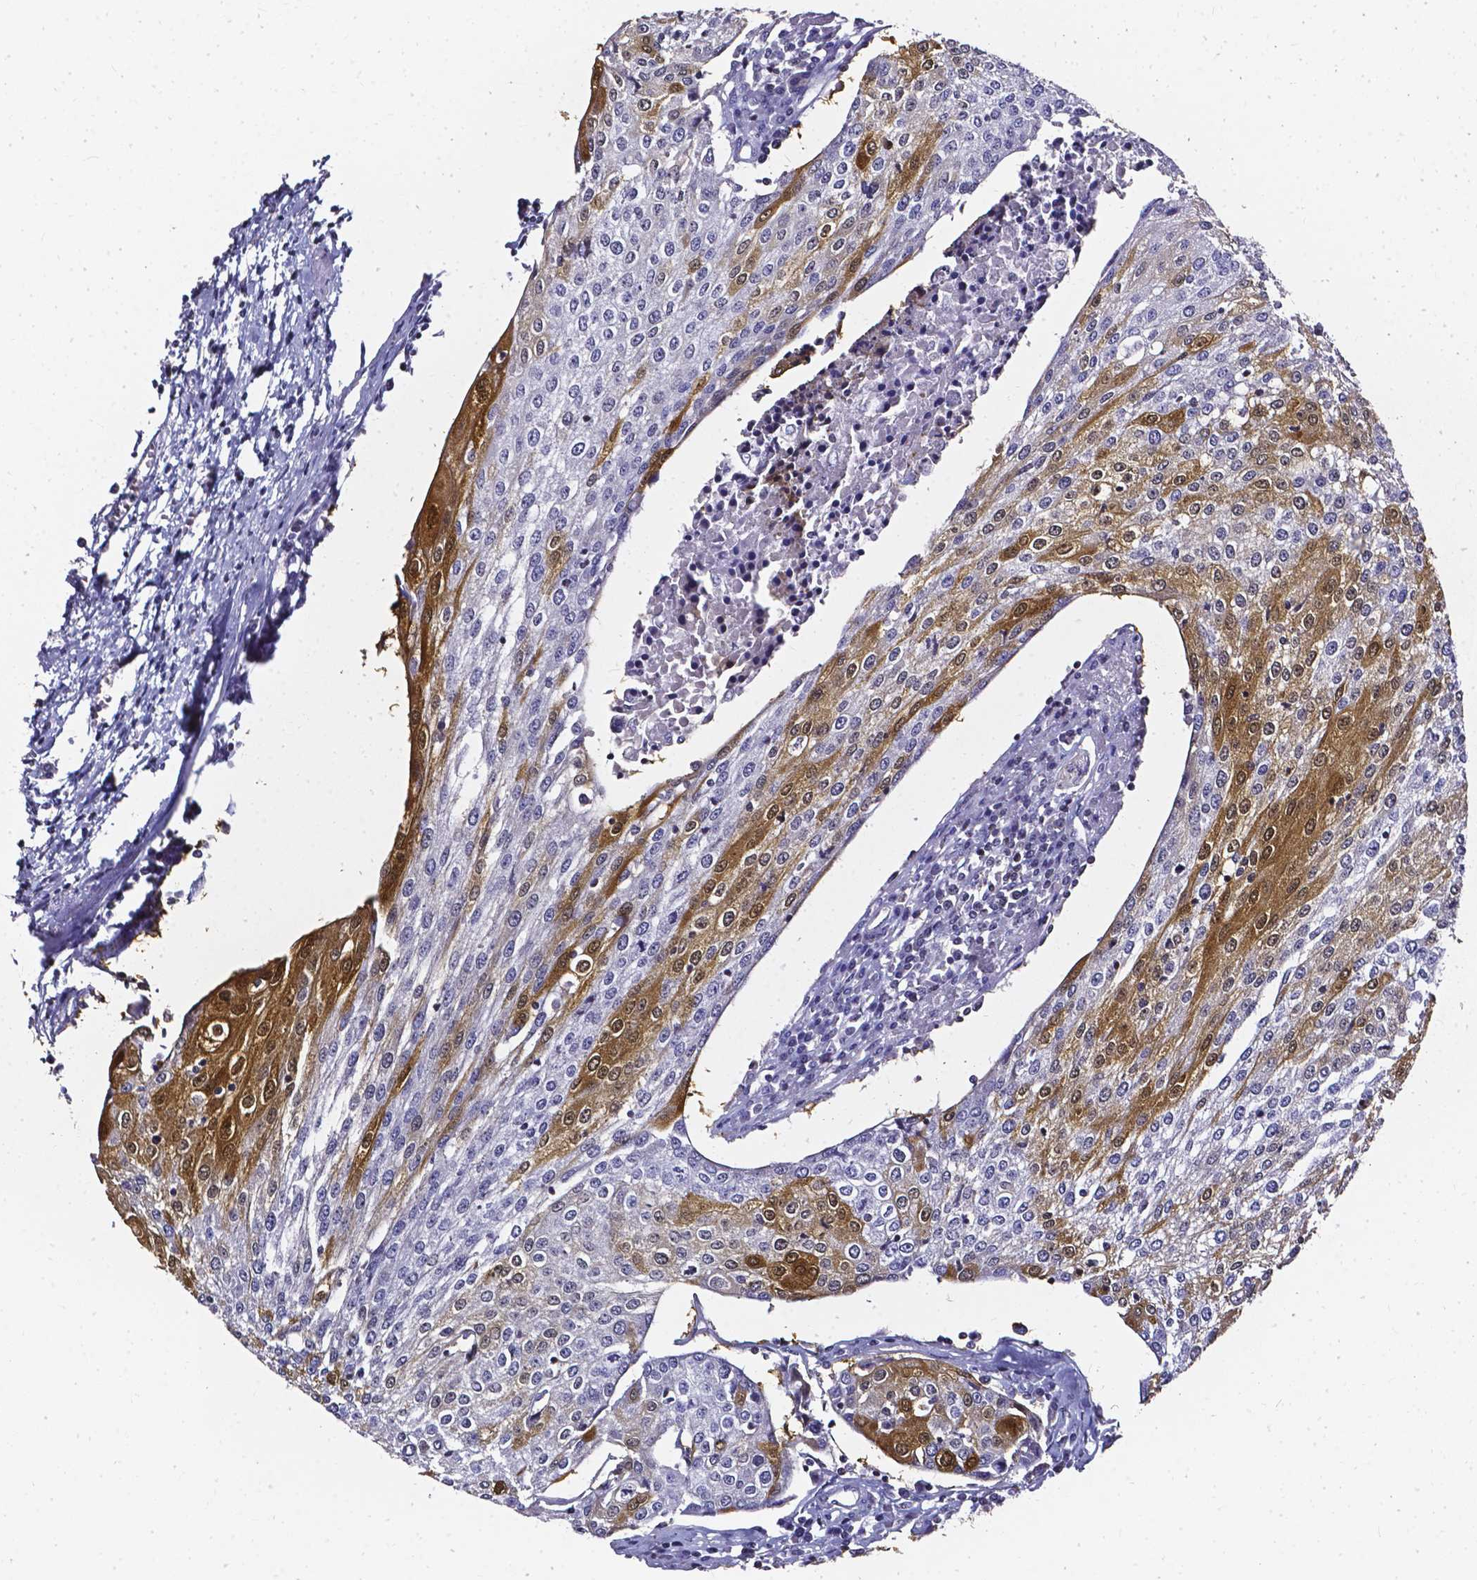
{"staining": {"intensity": "moderate", "quantity": "25%-75%", "location": "cytoplasmic/membranous"}, "tissue": "urothelial cancer", "cell_type": "Tumor cells", "image_type": "cancer", "snomed": [{"axis": "morphology", "description": "Urothelial carcinoma, High grade"}, {"axis": "topography", "description": "Urinary bladder"}], "caption": "About 25%-75% of tumor cells in urothelial cancer exhibit moderate cytoplasmic/membranous protein positivity as visualized by brown immunohistochemical staining.", "gene": "AKR1B10", "patient": {"sex": "female", "age": 85}}